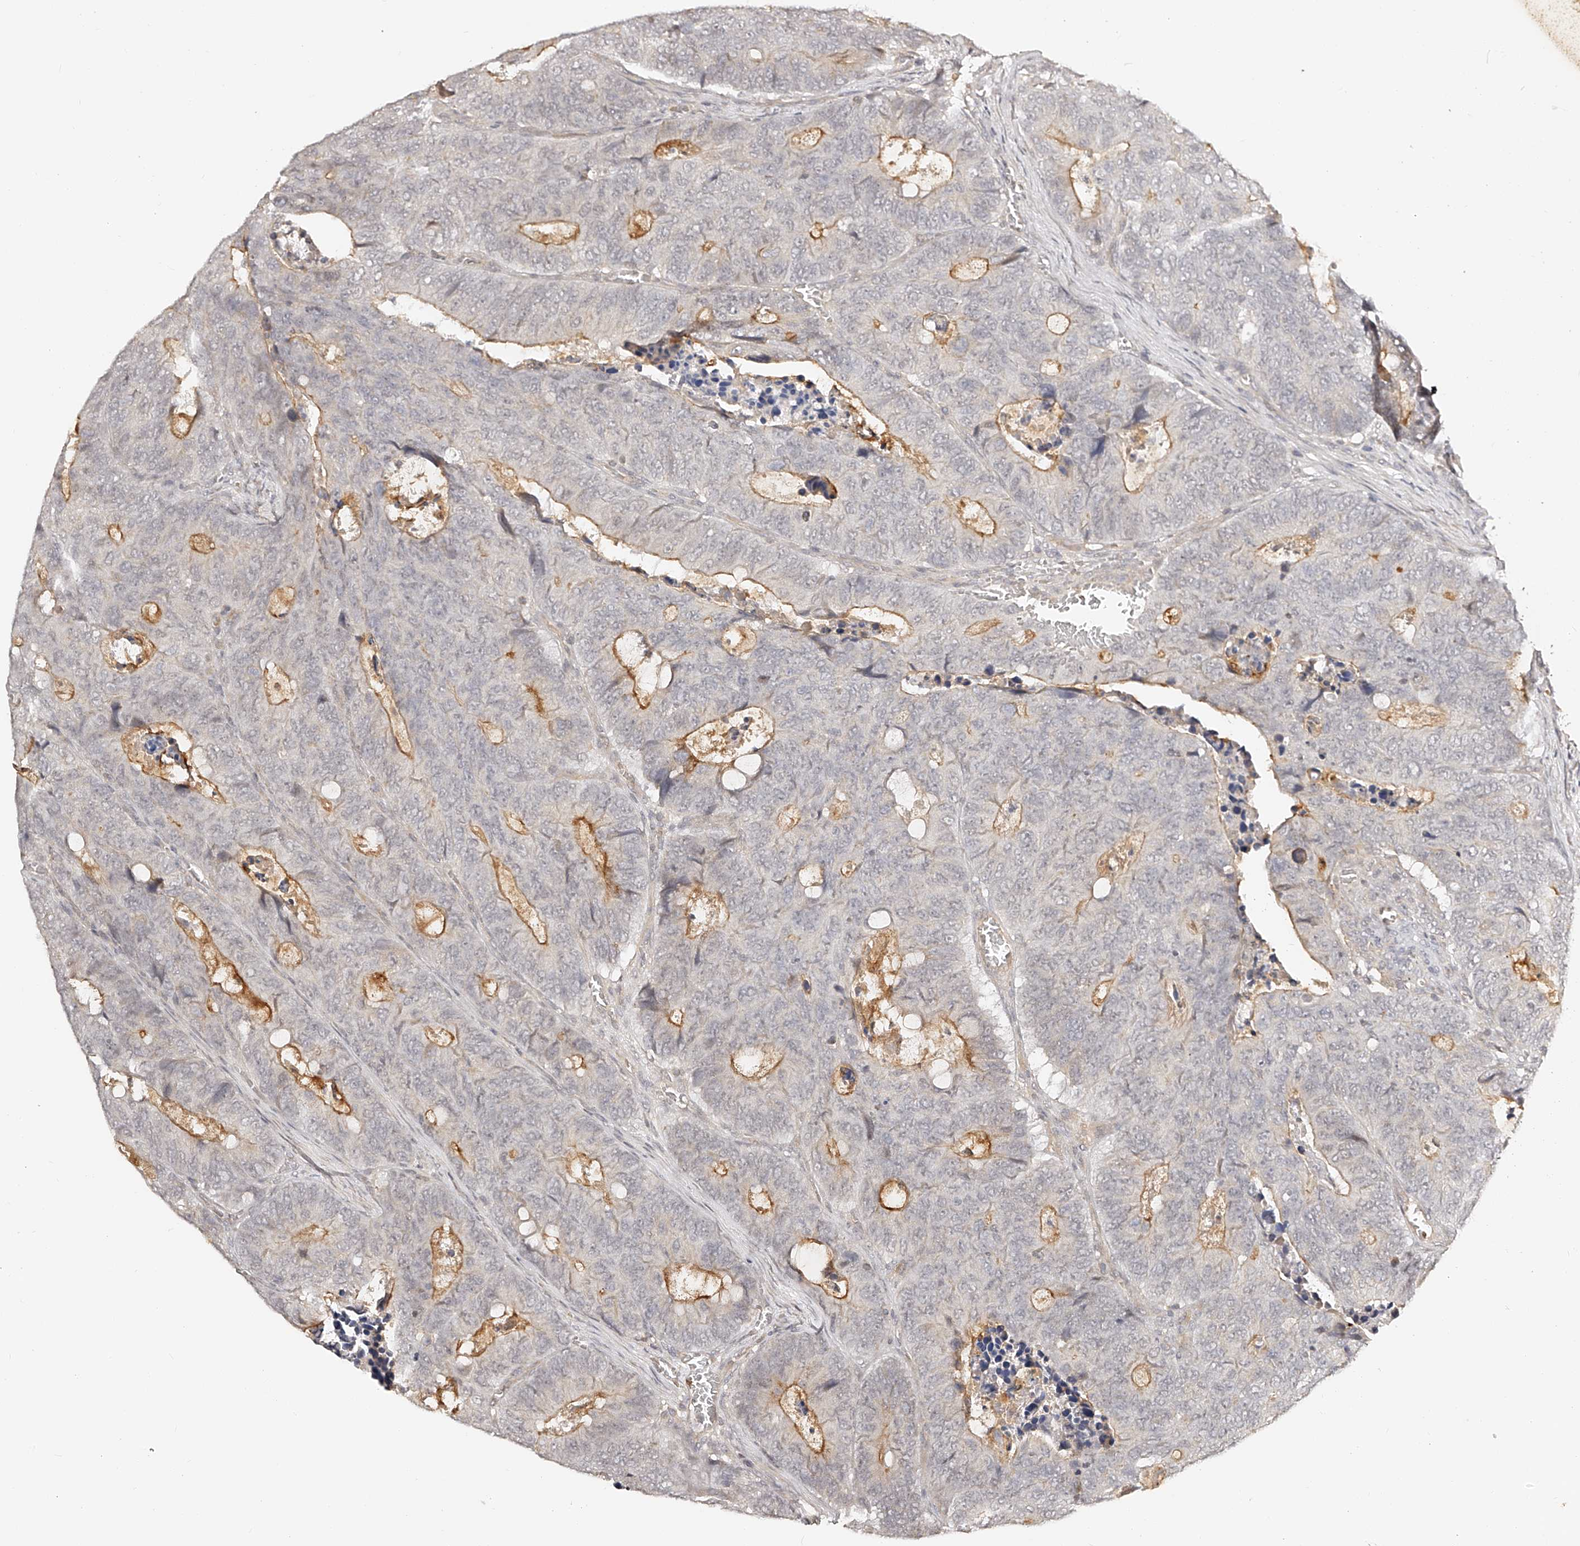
{"staining": {"intensity": "moderate", "quantity": "<25%", "location": "cytoplasmic/membranous"}, "tissue": "colorectal cancer", "cell_type": "Tumor cells", "image_type": "cancer", "snomed": [{"axis": "morphology", "description": "Adenocarcinoma, NOS"}, {"axis": "topography", "description": "Colon"}], "caption": "IHC photomicrograph of colorectal adenocarcinoma stained for a protein (brown), which shows low levels of moderate cytoplasmic/membranous positivity in about <25% of tumor cells.", "gene": "ZNF789", "patient": {"sex": "male", "age": 87}}